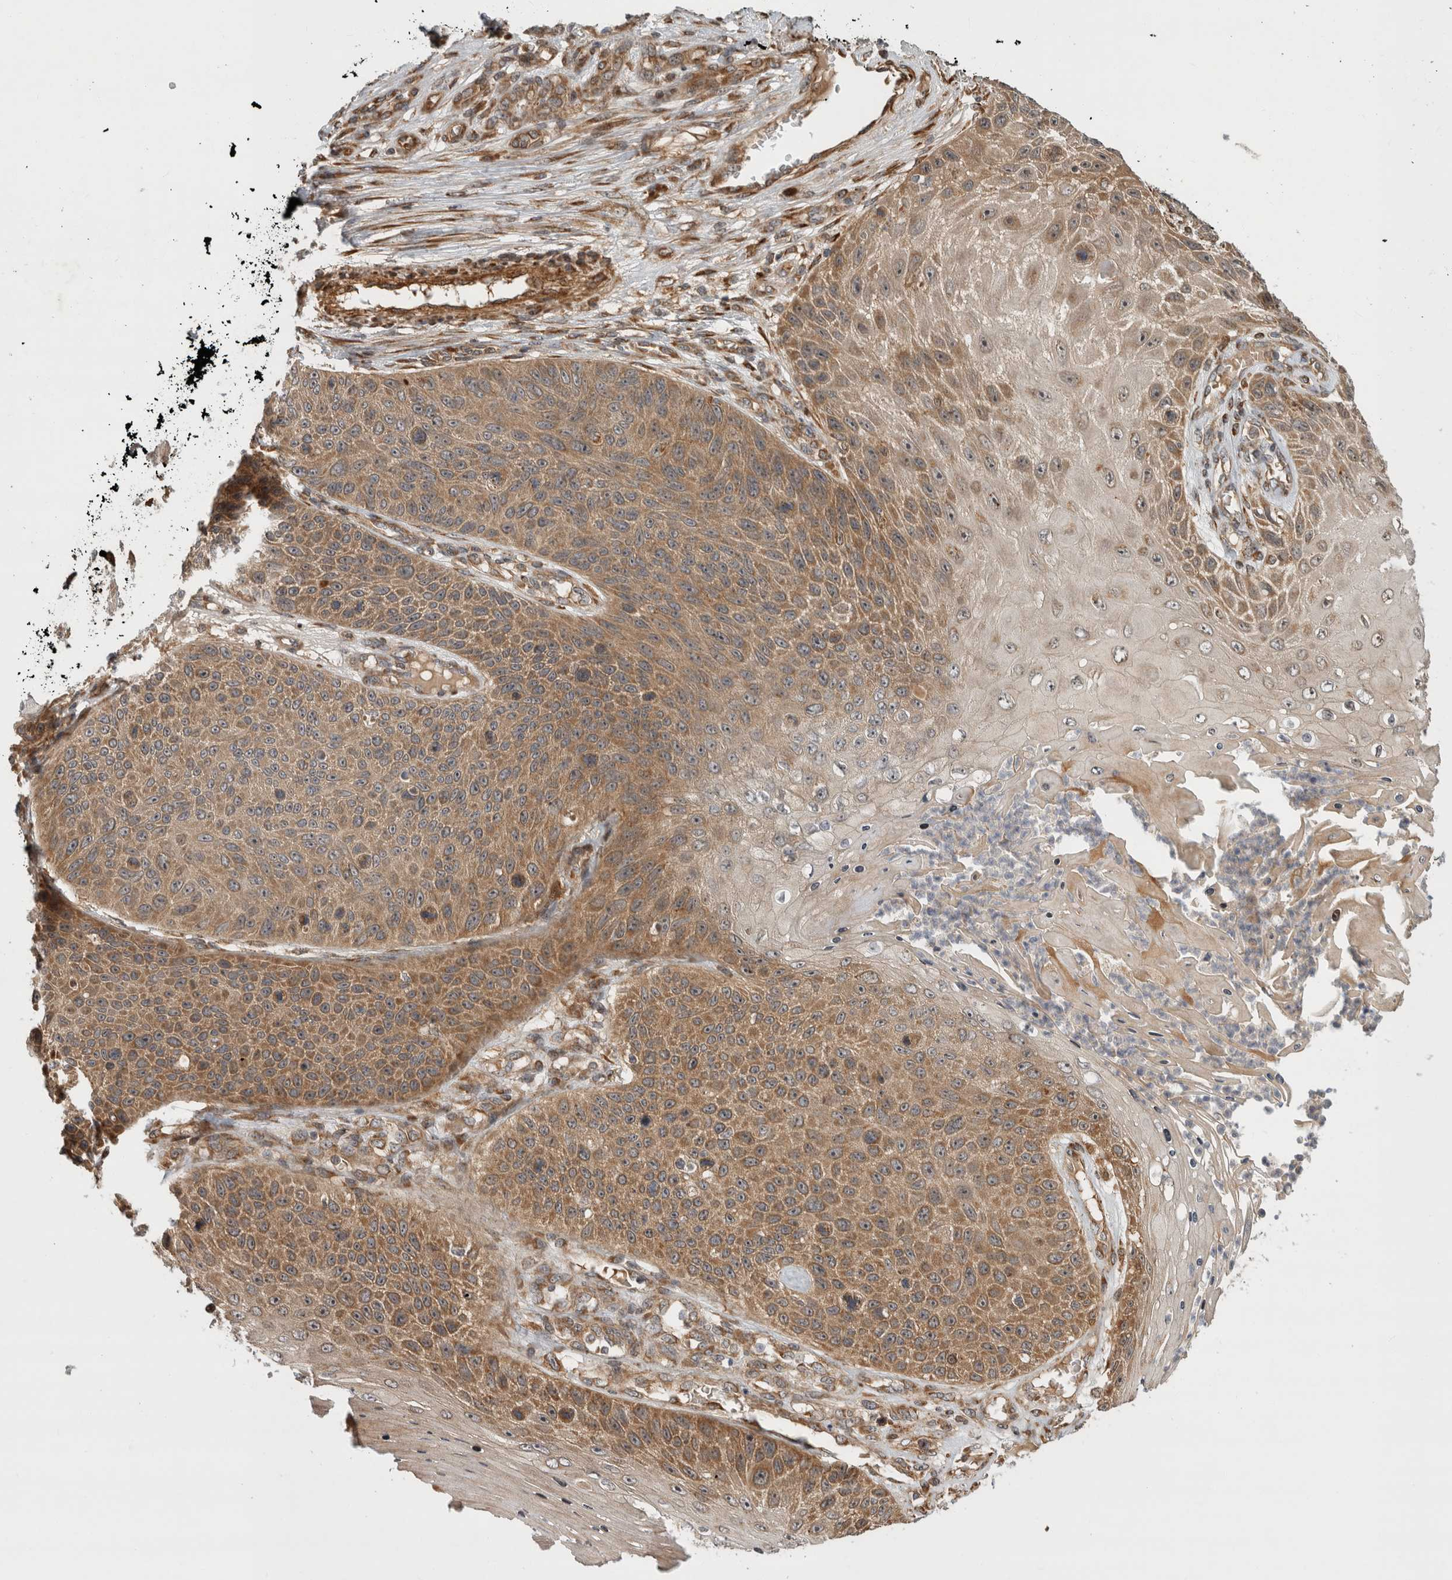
{"staining": {"intensity": "moderate", "quantity": ">75%", "location": "cytoplasmic/membranous"}, "tissue": "skin cancer", "cell_type": "Tumor cells", "image_type": "cancer", "snomed": [{"axis": "morphology", "description": "Squamous cell carcinoma, NOS"}, {"axis": "topography", "description": "Skin"}], "caption": "Immunohistochemical staining of skin squamous cell carcinoma displays medium levels of moderate cytoplasmic/membranous protein expression in approximately >75% of tumor cells.", "gene": "TUBD1", "patient": {"sex": "female", "age": 88}}